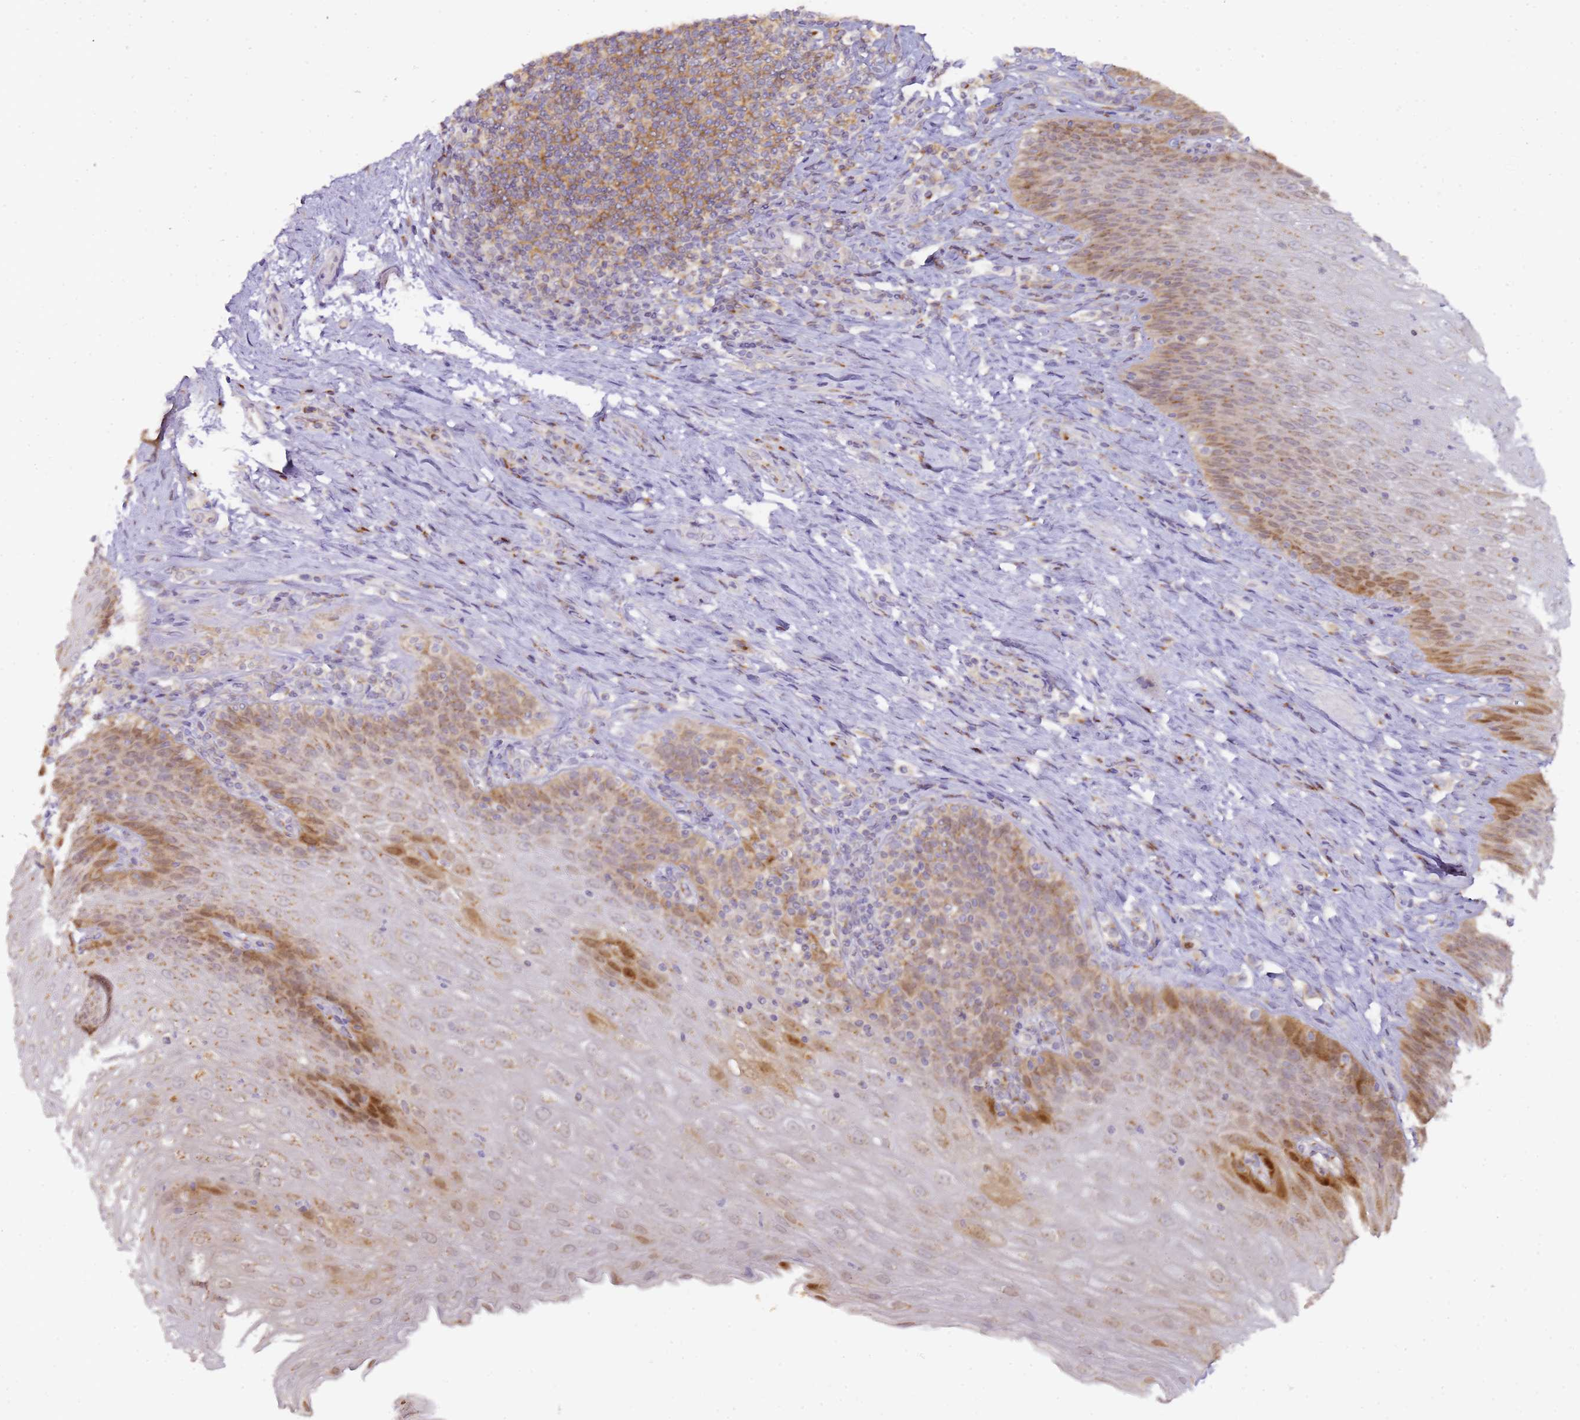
{"staining": {"intensity": "strong", "quantity": "<25%", "location": "cytoplasmic/membranous,nuclear"}, "tissue": "esophagus", "cell_type": "Squamous epithelial cells", "image_type": "normal", "snomed": [{"axis": "morphology", "description": "Normal tissue, NOS"}, {"axis": "topography", "description": "Esophagus"}], "caption": "Strong cytoplasmic/membranous,nuclear staining for a protein is present in approximately <25% of squamous epithelial cells of normal esophagus using immunohistochemistry.", "gene": "MRPL49", "patient": {"sex": "female", "age": 61}}